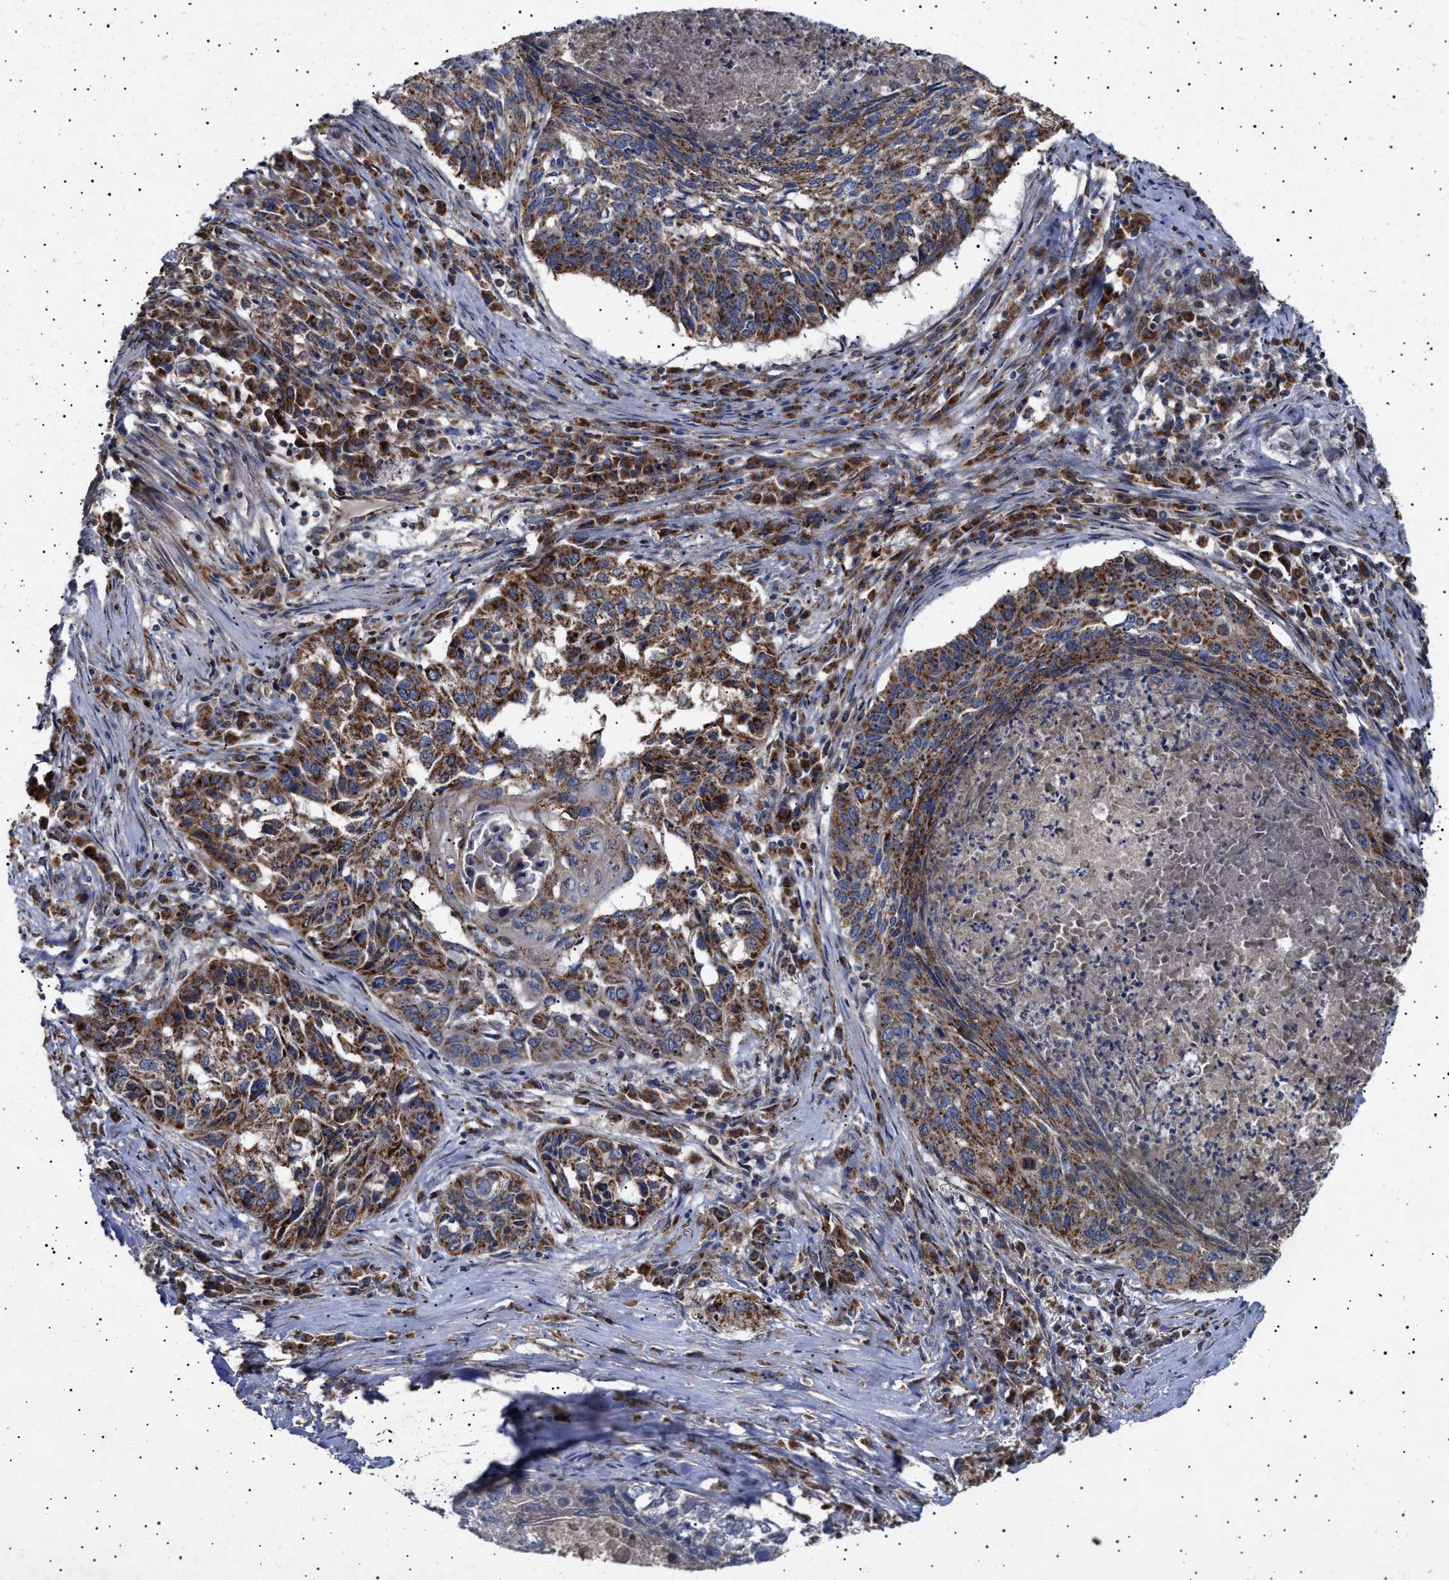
{"staining": {"intensity": "strong", "quantity": ">75%", "location": "cytoplasmic/membranous"}, "tissue": "lung cancer", "cell_type": "Tumor cells", "image_type": "cancer", "snomed": [{"axis": "morphology", "description": "Squamous cell carcinoma, NOS"}, {"axis": "topography", "description": "Lung"}], "caption": "Lung cancer (squamous cell carcinoma) stained for a protein (brown) reveals strong cytoplasmic/membranous positive positivity in about >75% of tumor cells.", "gene": "MRPL10", "patient": {"sex": "female", "age": 63}}